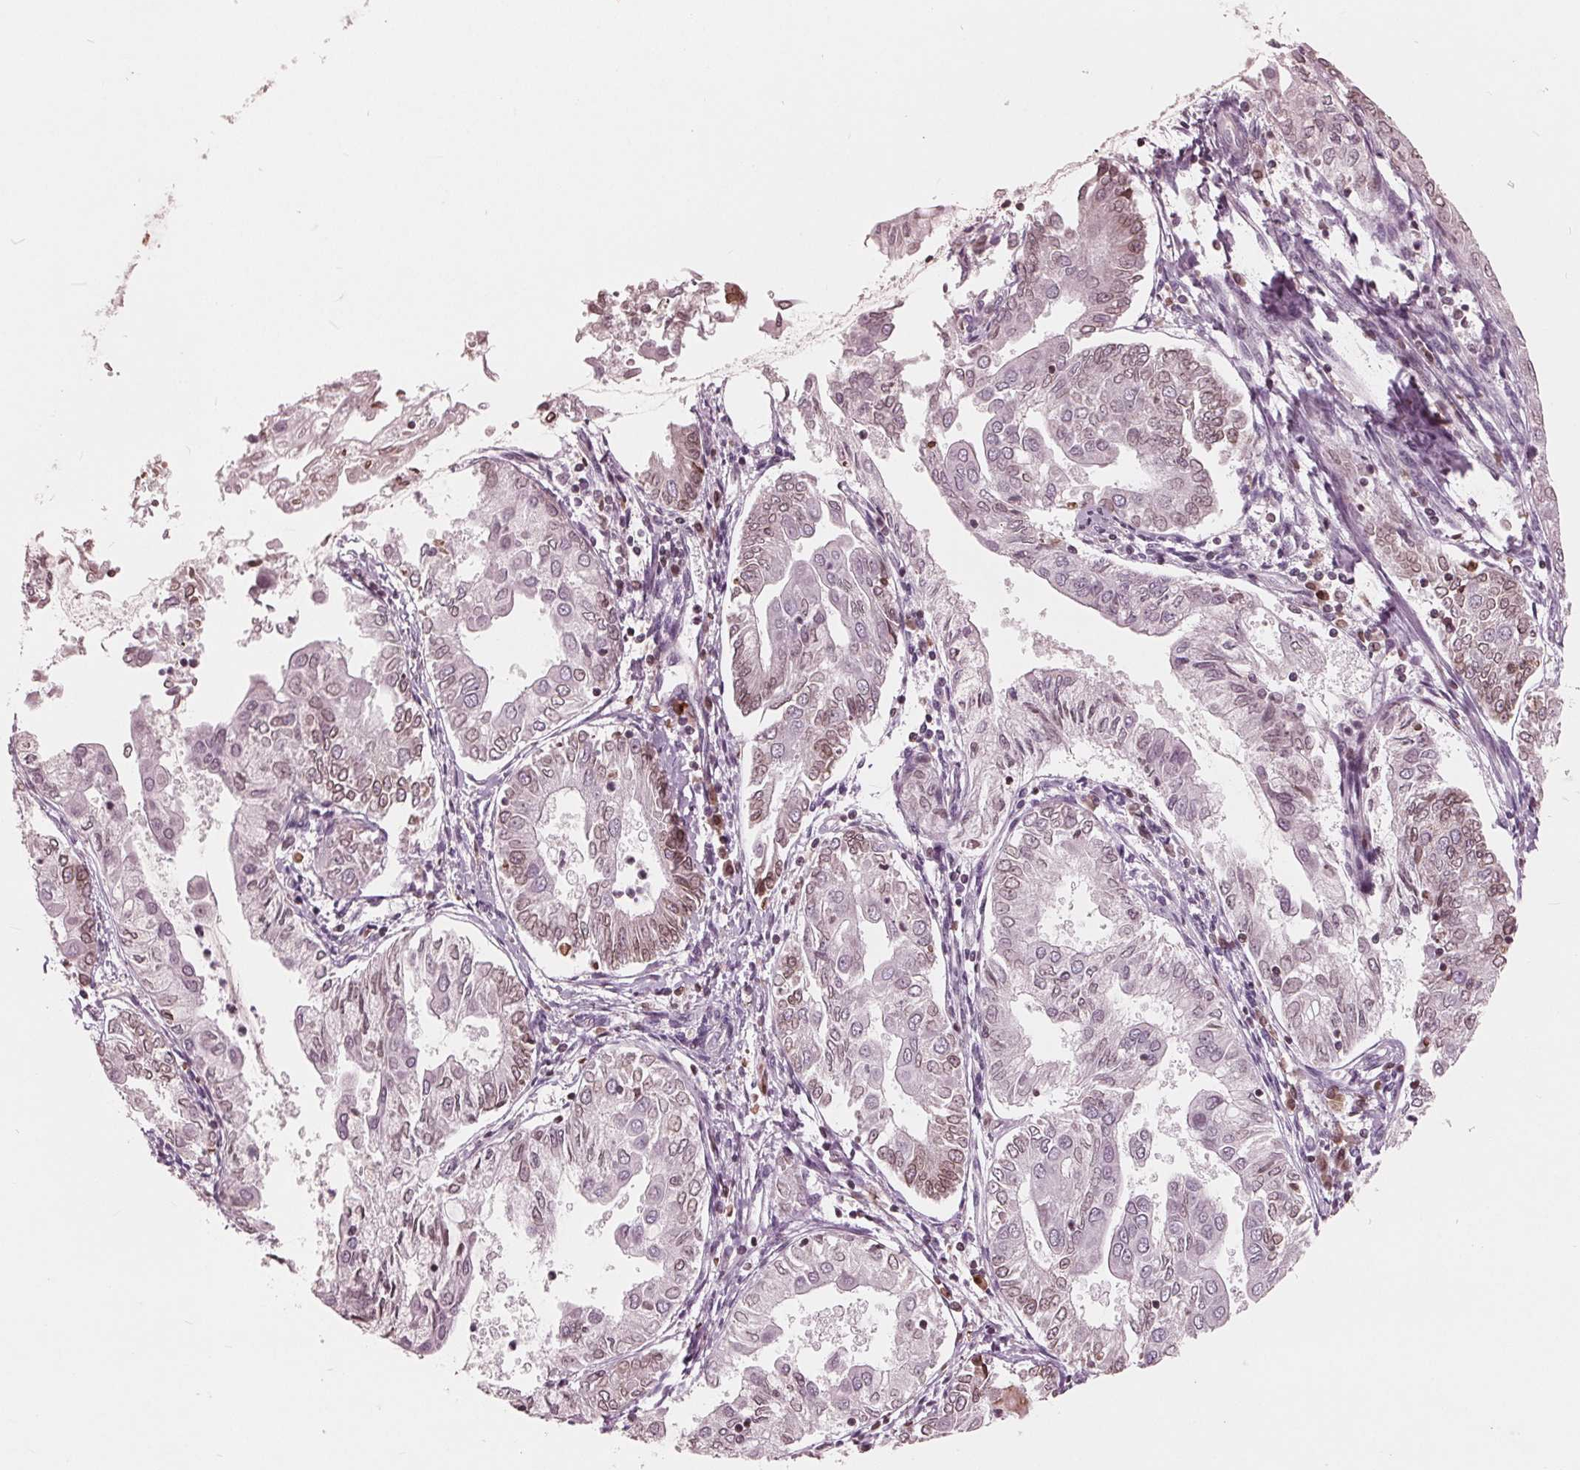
{"staining": {"intensity": "moderate", "quantity": "<25%", "location": "cytoplasmic/membranous,nuclear"}, "tissue": "endometrial cancer", "cell_type": "Tumor cells", "image_type": "cancer", "snomed": [{"axis": "morphology", "description": "Adenocarcinoma, NOS"}, {"axis": "topography", "description": "Endometrium"}], "caption": "Protein expression analysis of human endometrial adenocarcinoma reveals moderate cytoplasmic/membranous and nuclear staining in about <25% of tumor cells.", "gene": "NUP210", "patient": {"sex": "female", "age": 68}}